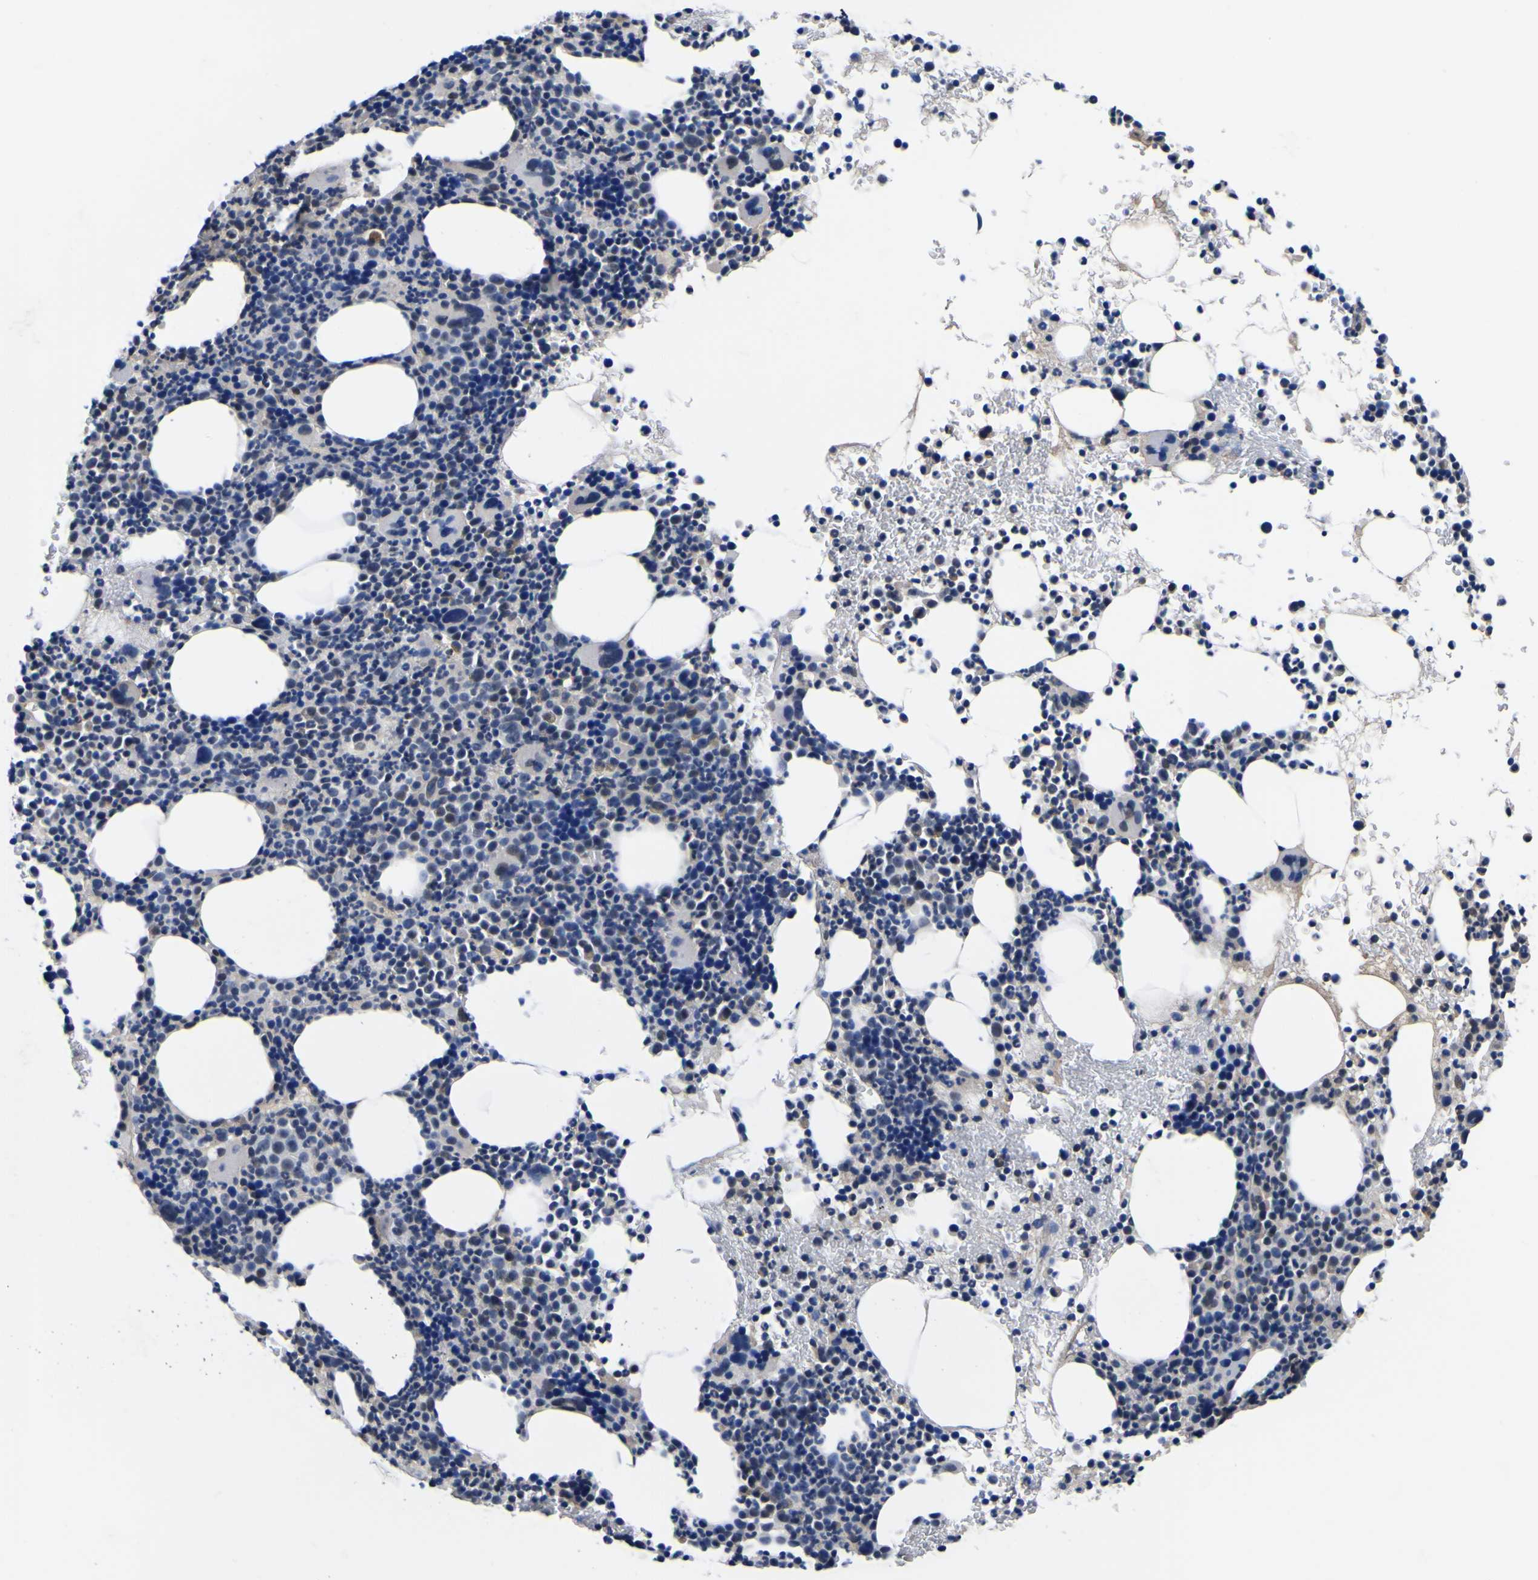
{"staining": {"intensity": "negative", "quantity": "none", "location": "none"}, "tissue": "bone marrow", "cell_type": "Hematopoietic cells", "image_type": "normal", "snomed": [{"axis": "morphology", "description": "Normal tissue, NOS"}, {"axis": "morphology", "description": "Inflammation, NOS"}, {"axis": "topography", "description": "Bone marrow"}], "caption": "This is an immunohistochemistry (IHC) photomicrograph of benign bone marrow. There is no staining in hematopoietic cells.", "gene": "FAM110B", "patient": {"sex": "male", "age": 73}}